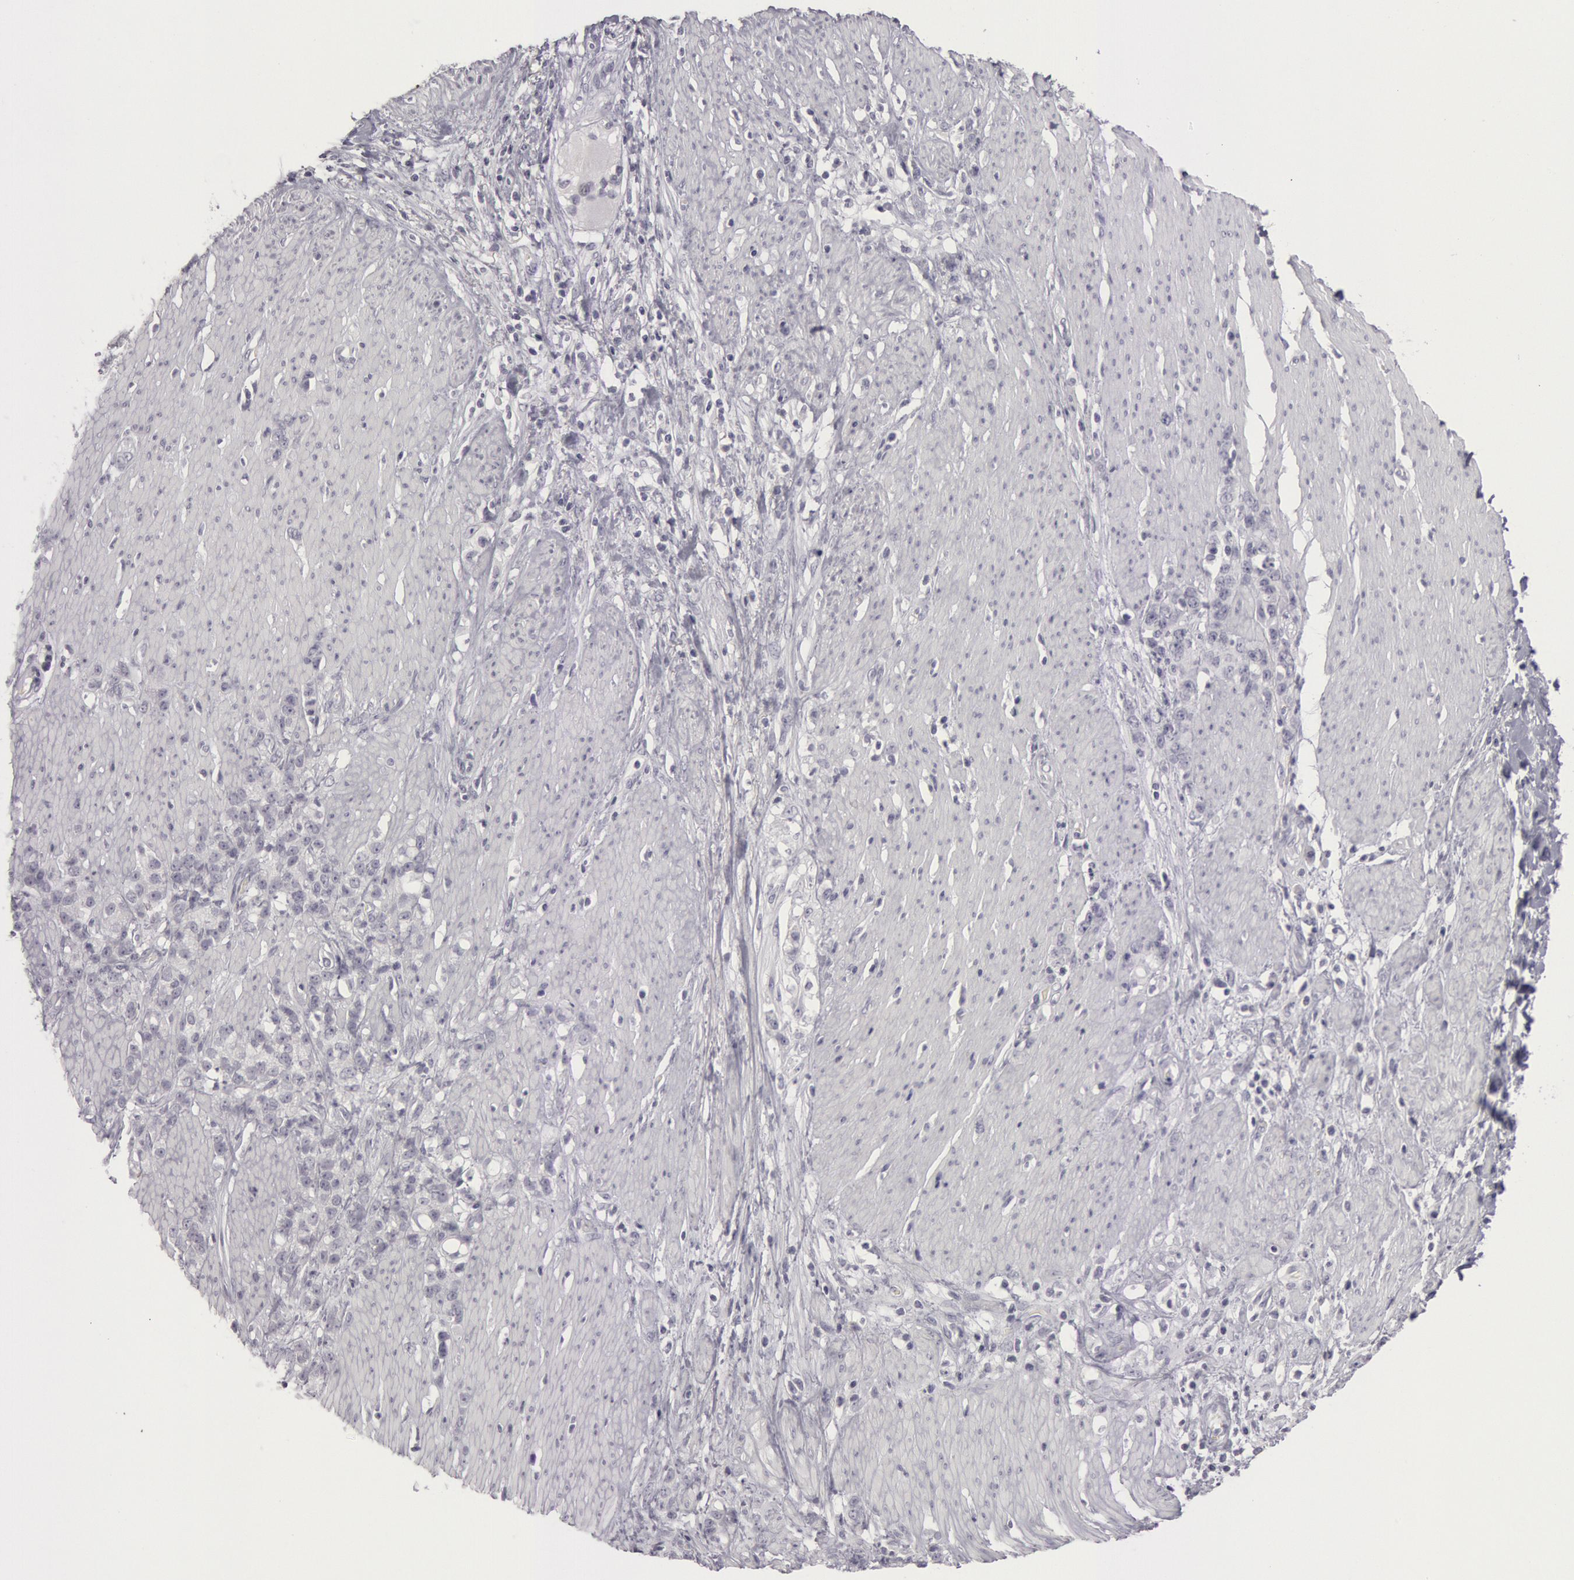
{"staining": {"intensity": "negative", "quantity": "none", "location": "none"}, "tissue": "stomach cancer", "cell_type": "Tumor cells", "image_type": "cancer", "snomed": [{"axis": "morphology", "description": "Adenocarcinoma, NOS"}, {"axis": "topography", "description": "Stomach, lower"}], "caption": "Tumor cells are negative for protein expression in human adenocarcinoma (stomach). Nuclei are stained in blue.", "gene": "KRT16", "patient": {"sex": "male", "age": 88}}